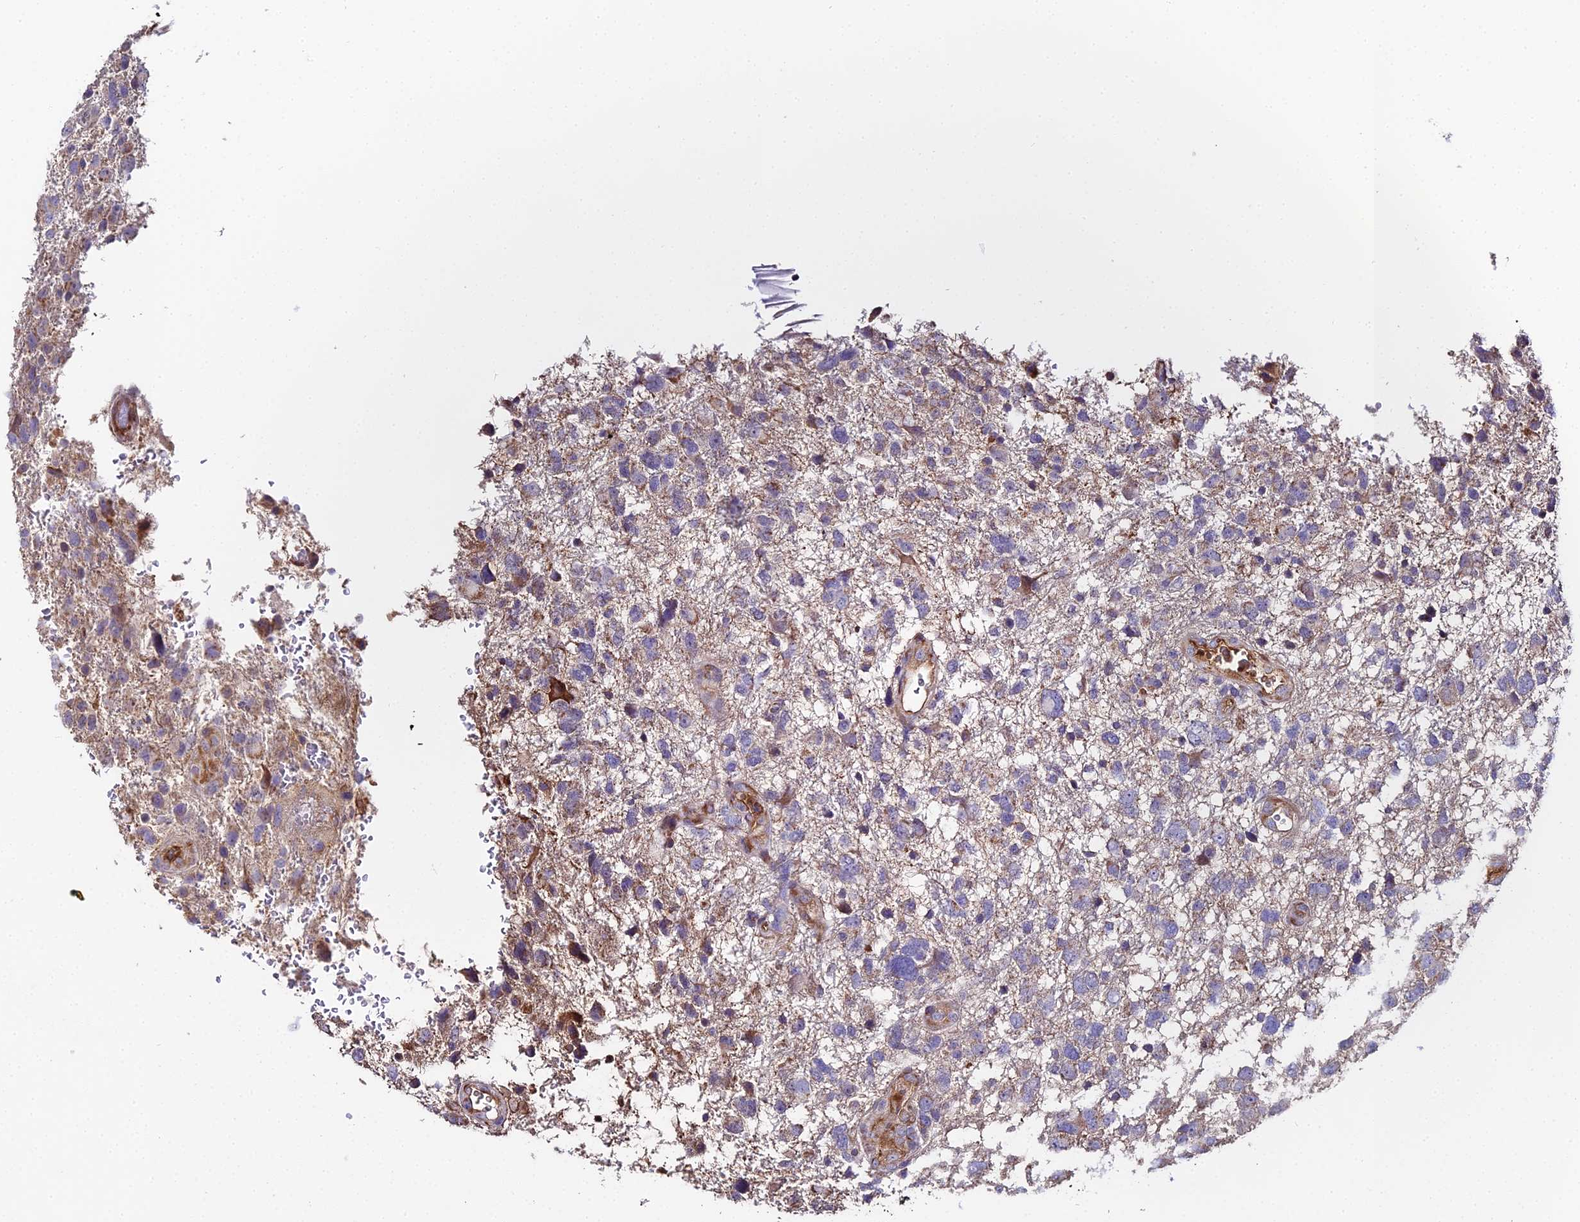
{"staining": {"intensity": "negative", "quantity": "none", "location": "none"}, "tissue": "glioma", "cell_type": "Tumor cells", "image_type": "cancer", "snomed": [{"axis": "morphology", "description": "Glioma, malignant, High grade"}, {"axis": "topography", "description": "Brain"}], "caption": "IHC histopathology image of neoplastic tissue: human malignant high-grade glioma stained with DAB shows no significant protein staining in tumor cells.", "gene": "BEX4", "patient": {"sex": "male", "age": 61}}